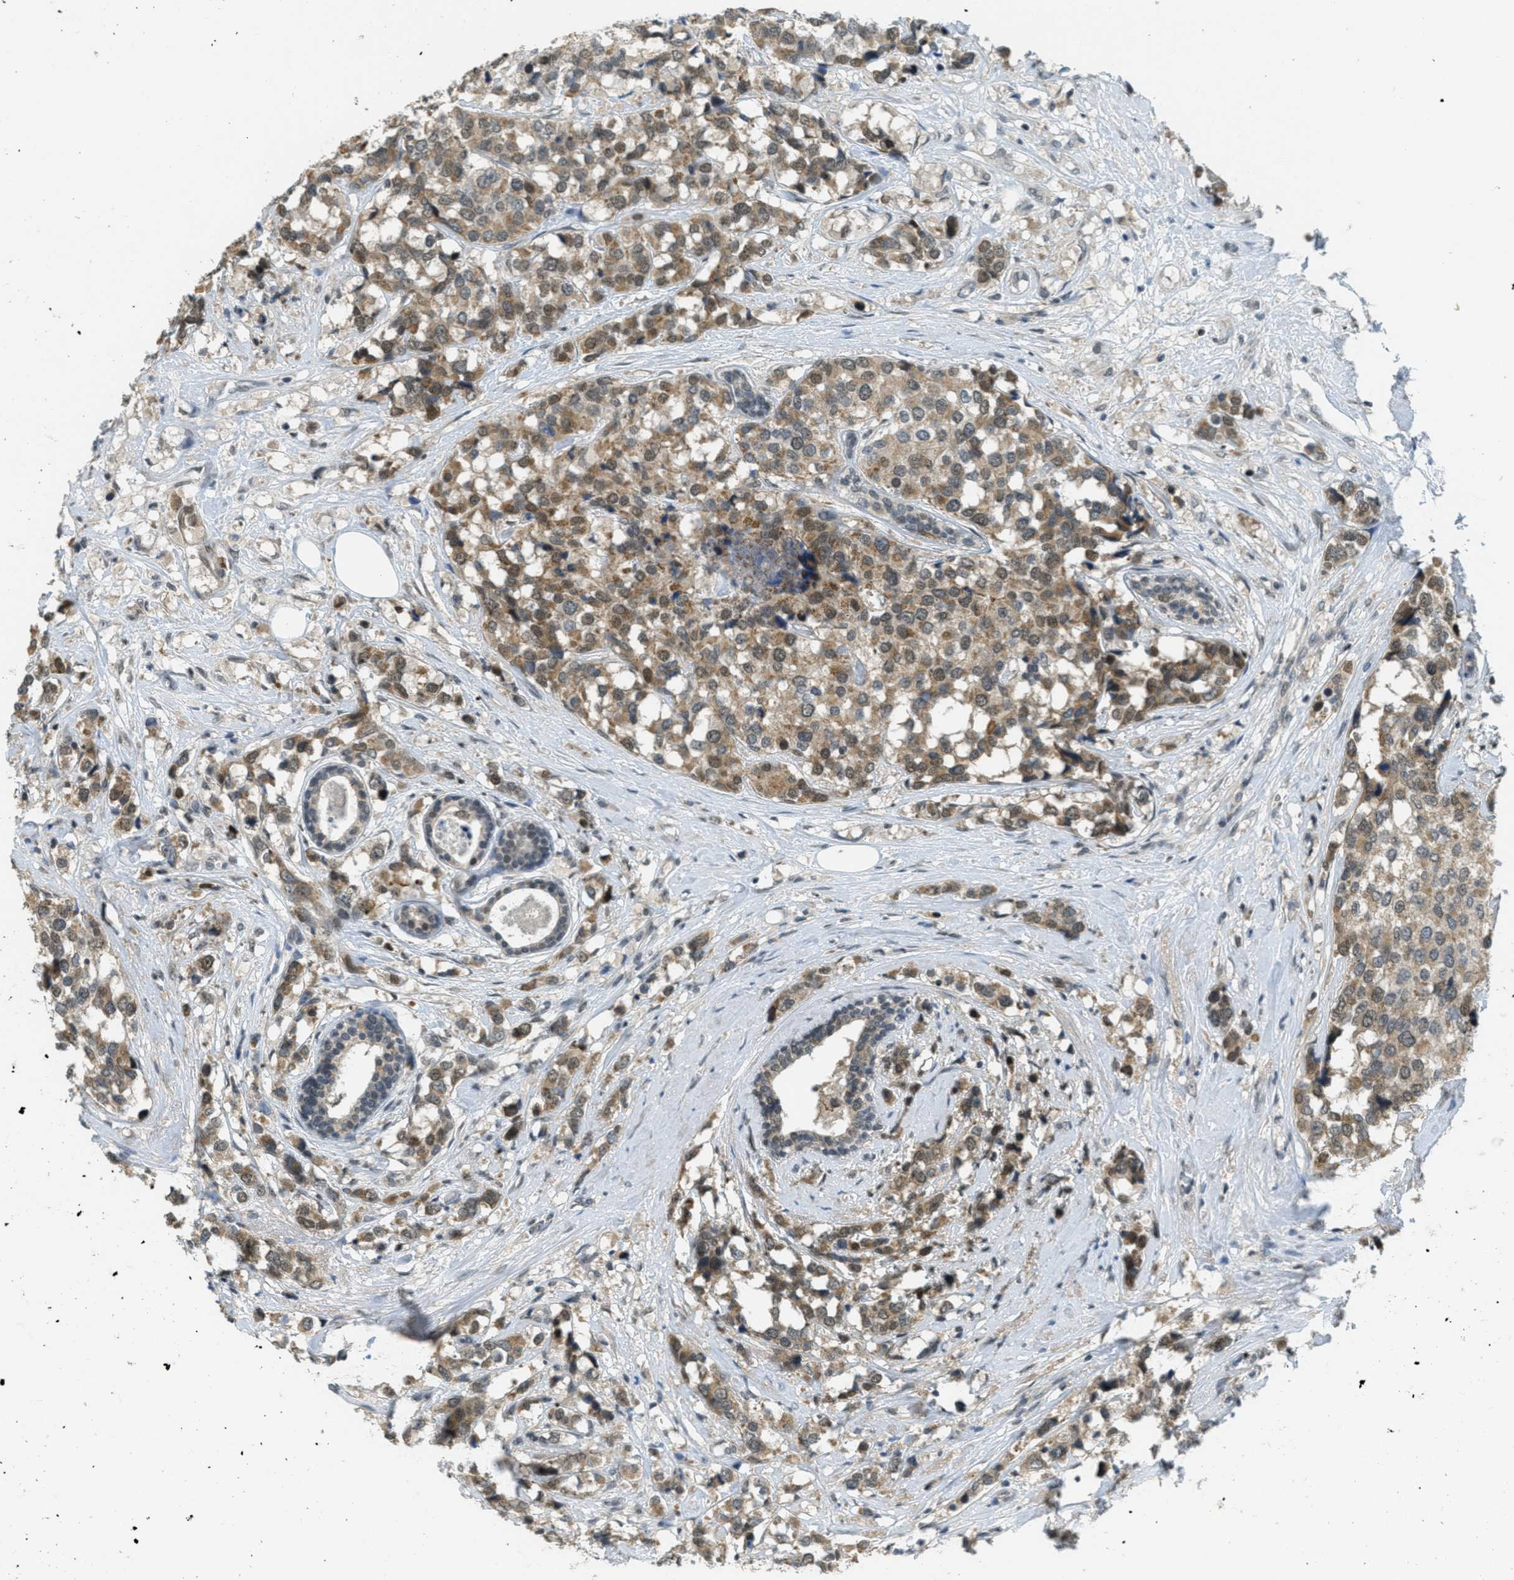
{"staining": {"intensity": "moderate", "quantity": ">75%", "location": "cytoplasmic/membranous,nuclear"}, "tissue": "breast cancer", "cell_type": "Tumor cells", "image_type": "cancer", "snomed": [{"axis": "morphology", "description": "Lobular carcinoma"}, {"axis": "topography", "description": "Breast"}], "caption": "Protein expression analysis of lobular carcinoma (breast) exhibits moderate cytoplasmic/membranous and nuclear positivity in approximately >75% of tumor cells.", "gene": "TCF20", "patient": {"sex": "female", "age": 59}}